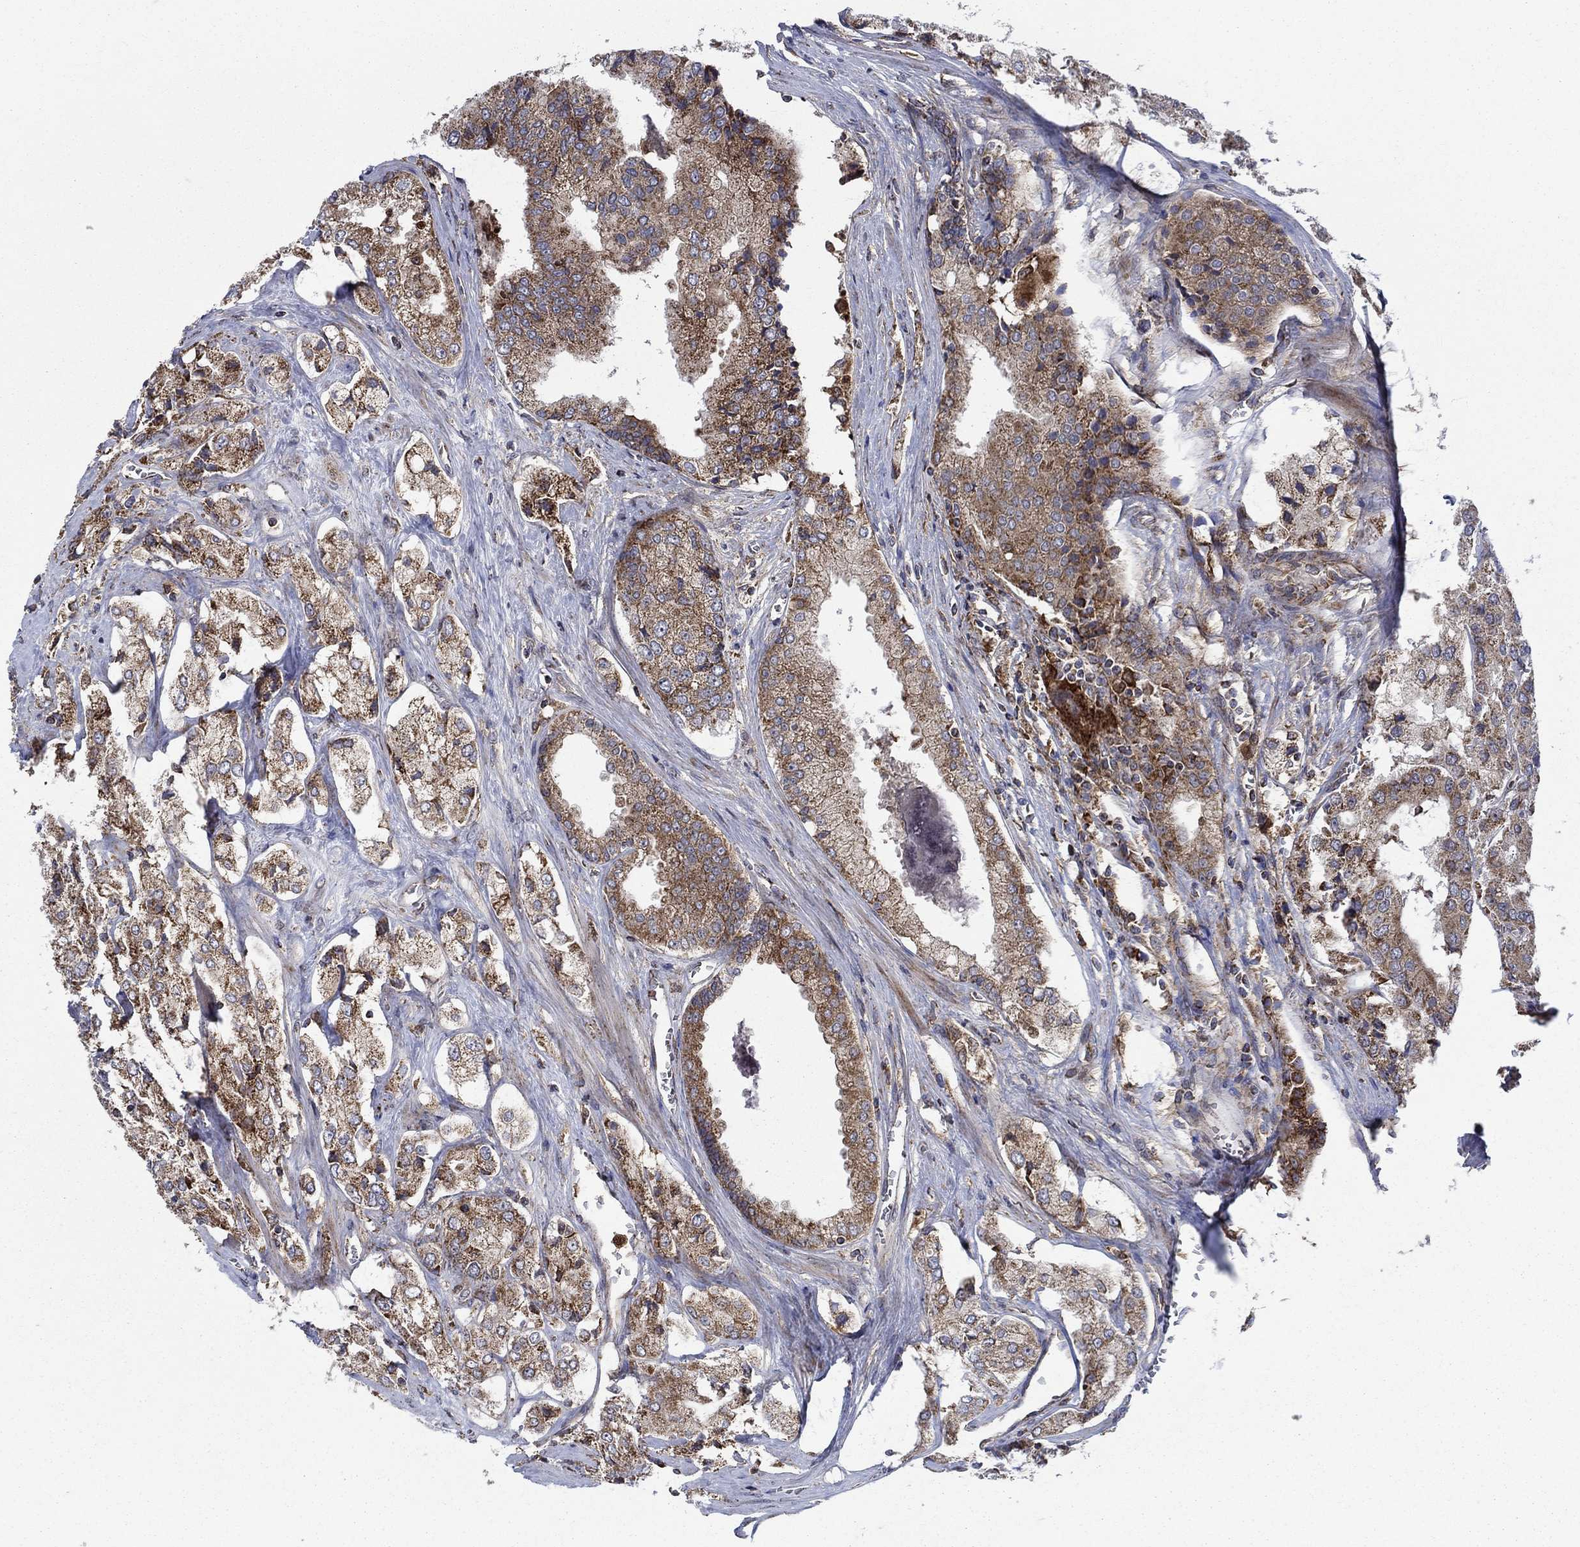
{"staining": {"intensity": "moderate", "quantity": ">75%", "location": "cytoplasmic/membranous"}, "tissue": "prostate cancer", "cell_type": "Tumor cells", "image_type": "cancer", "snomed": [{"axis": "morphology", "description": "Adenocarcinoma, NOS"}, {"axis": "topography", "description": "Prostate and seminal vesicle, NOS"}, {"axis": "topography", "description": "Prostate"}], "caption": "An immunohistochemistry micrograph of neoplastic tissue is shown. Protein staining in brown labels moderate cytoplasmic/membranous positivity in prostate adenocarcinoma within tumor cells. The staining was performed using DAB, with brown indicating positive protein expression. Nuclei are stained blue with hematoxylin.", "gene": "RNF19B", "patient": {"sex": "male", "age": 67}}